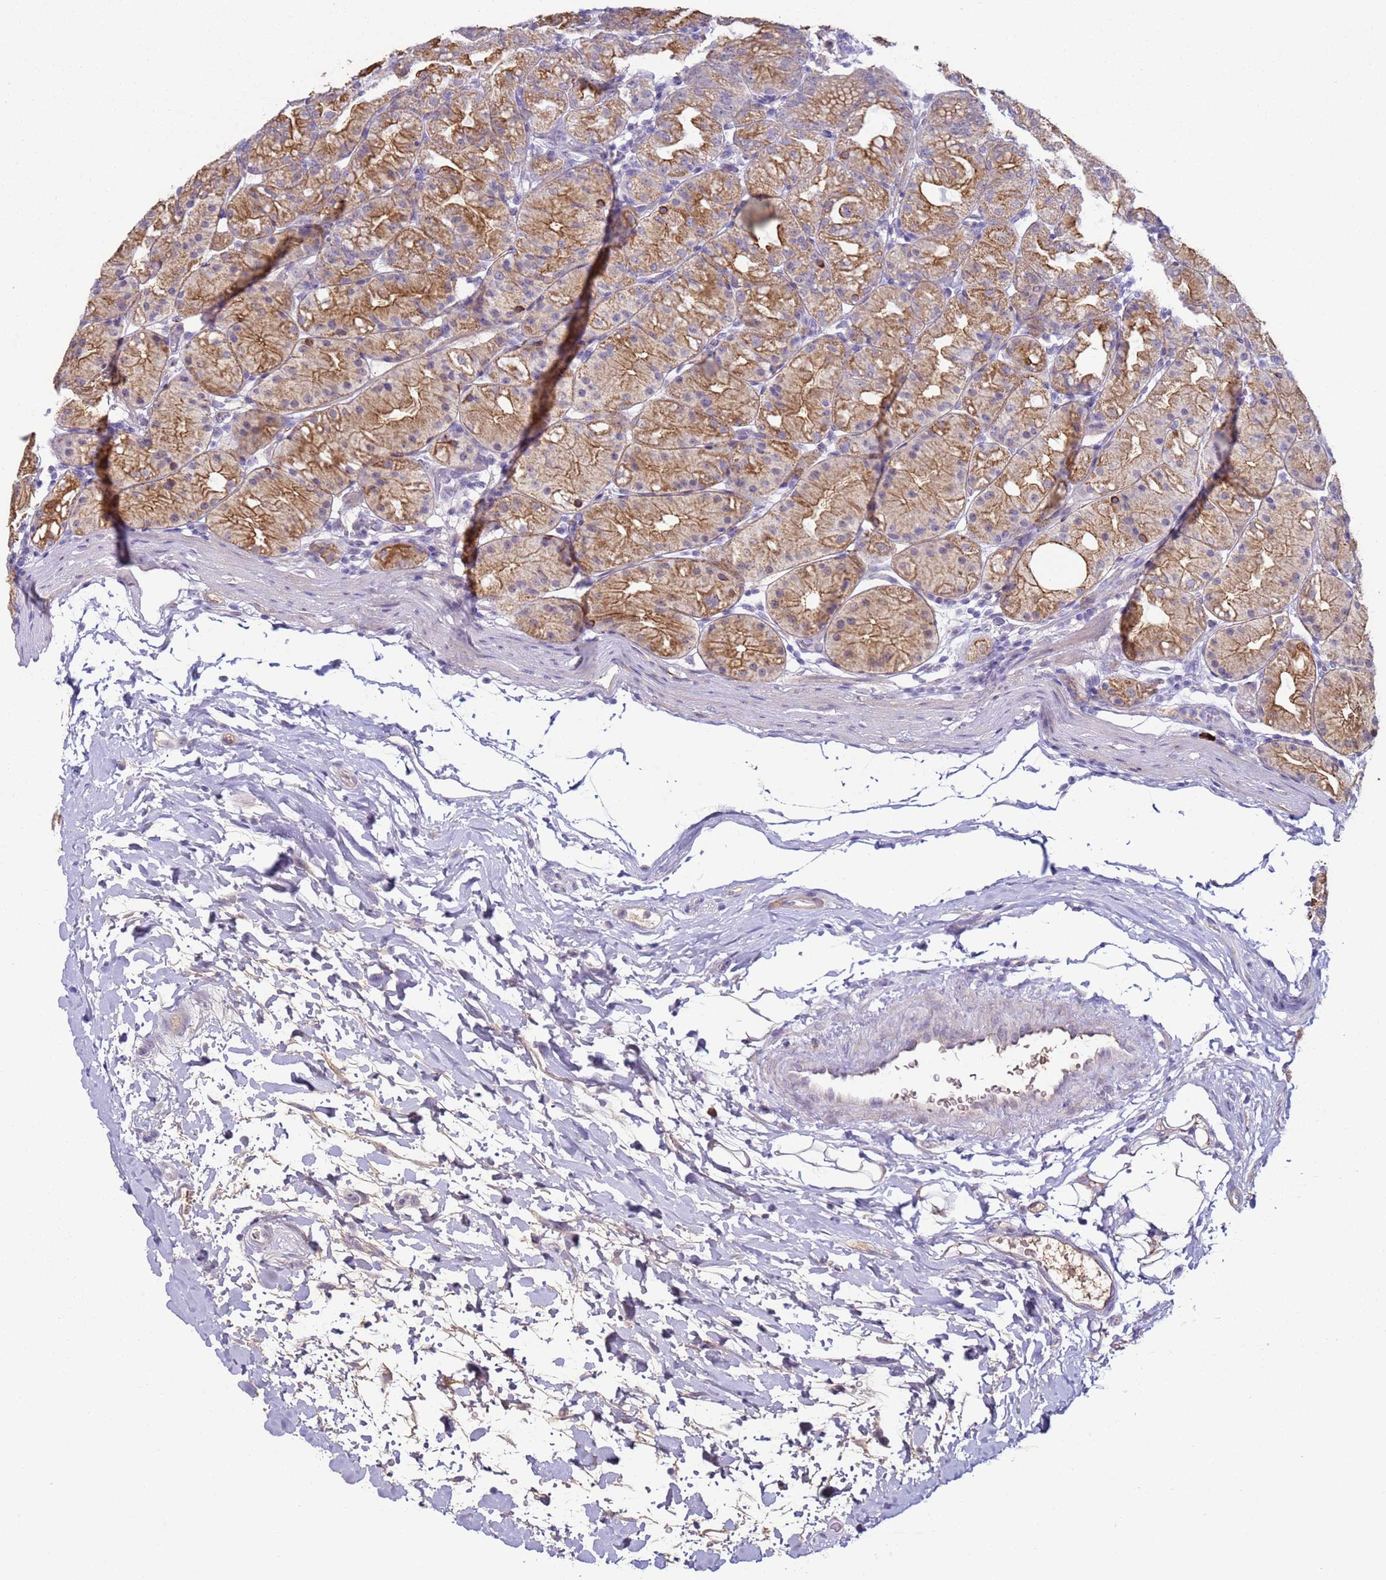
{"staining": {"intensity": "moderate", "quantity": ">75%", "location": "cytoplasmic/membranous"}, "tissue": "stomach", "cell_type": "Glandular cells", "image_type": "normal", "snomed": [{"axis": "morphology", "description": "Normal tissue, NOS"}, {"axis": "topography", "description": "Stomach, upper"}], "caption": "The micrograph demonstrates immunohistochemical staining of normal stomach. There is moderate cytoplasmic/membranous staining is seen in approximately >75% of glandular cells.", "gene": "NPAP1", "patient": {"sex": "male", "age": 48}}